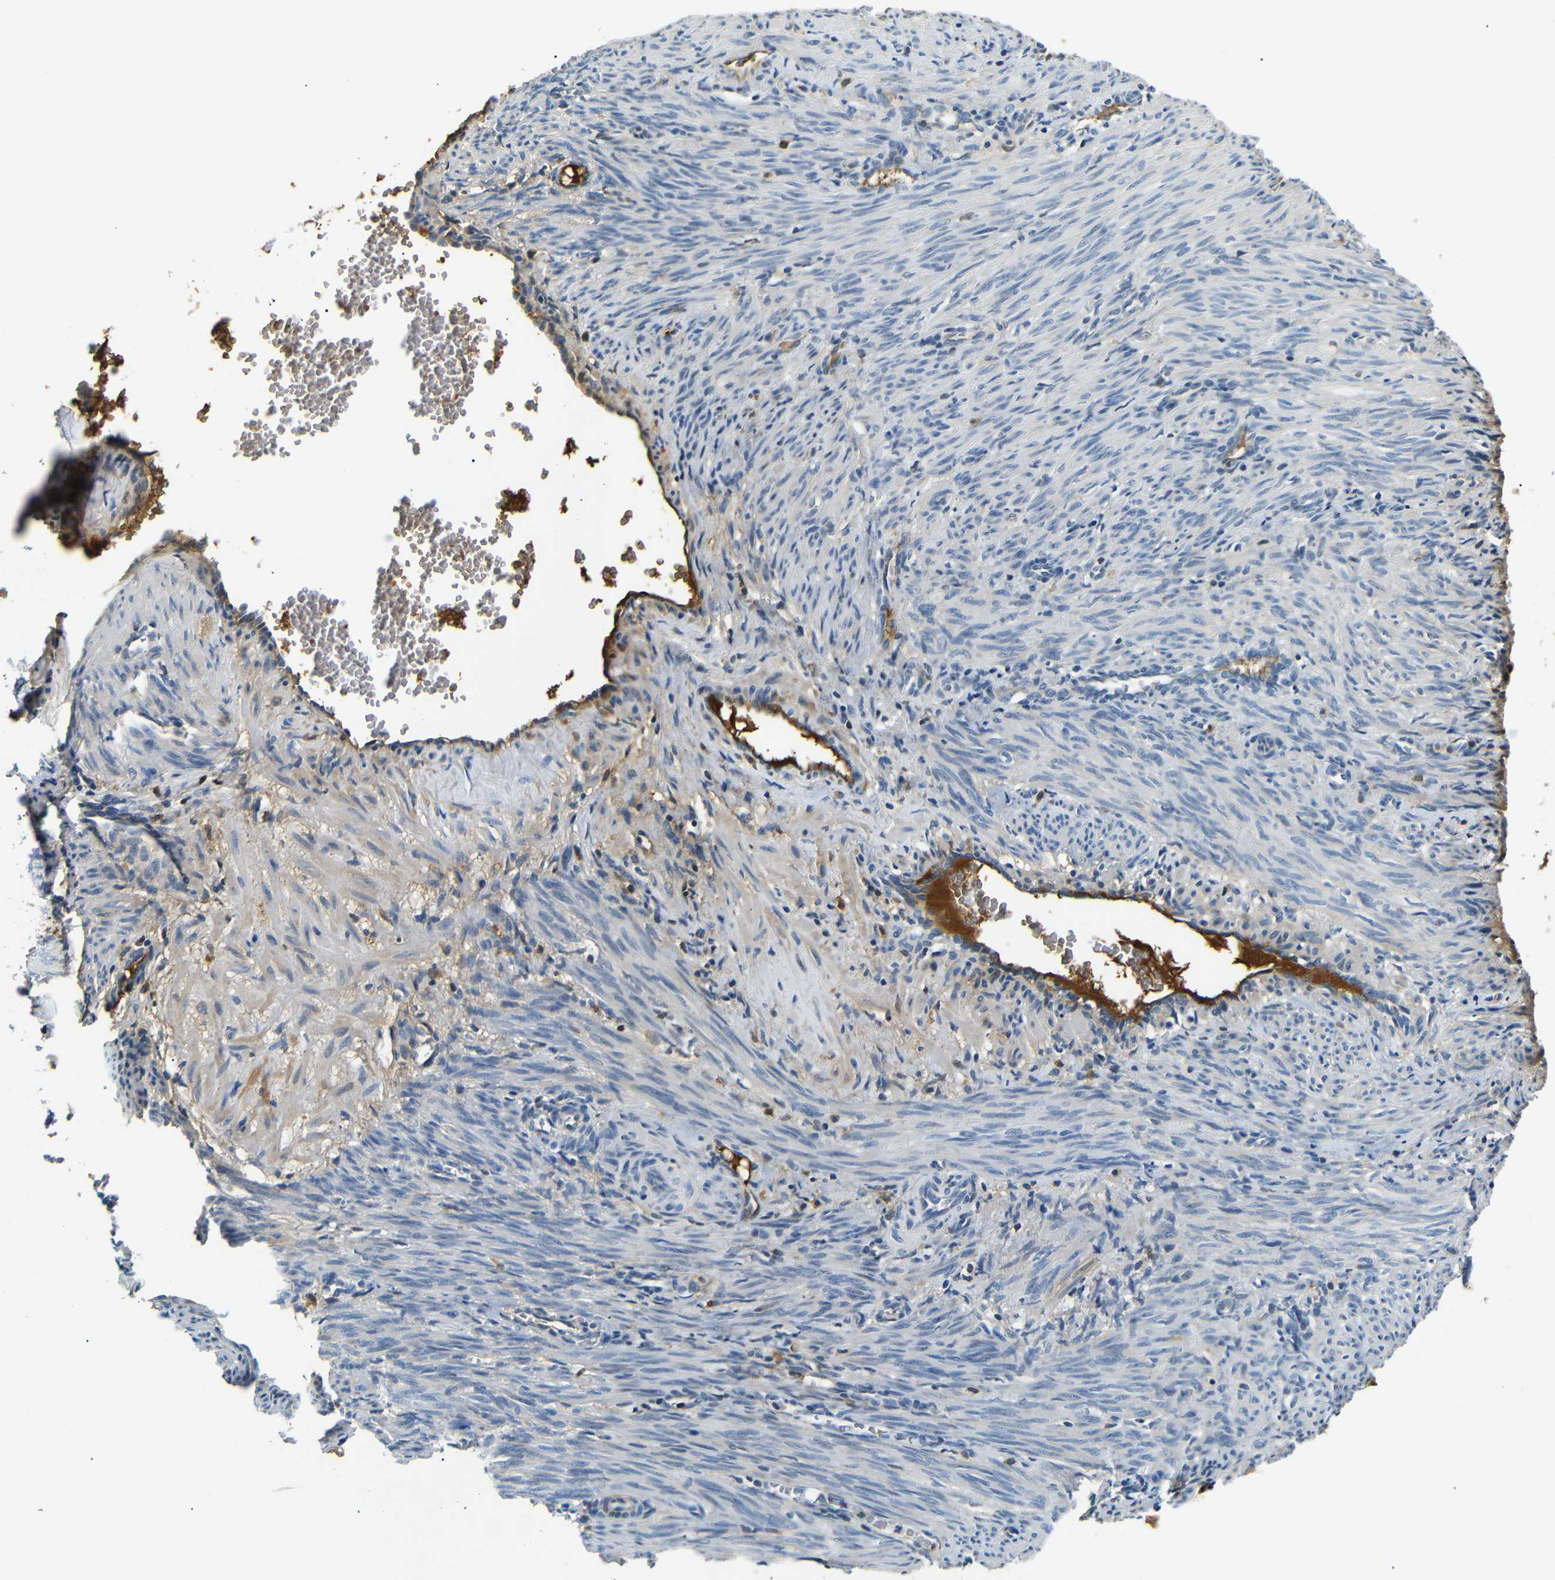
{"staining": {"intensity": "negative", "quantity": "none", "location": "none"}, "tissue": "smooth muscle", "cell_type": "Smooth muscle cells", "image_type": "normal", "snomed": [{"axis": "morphology", "description": "Normal tissue, NOS"}, {"axis": "topography", "description": "Endometrium"}], "caption": "An image of smooth muscle stained for a protein shows no brown staining in smooth muscle cells. Brightfield microscopy of IHC stained with DAB (3,3'-diaminobenzidine) (brown) and hematoxylin (blue), captured at high magnification.", "gene": "LHCGR", "patient": {"sex": "female", "age": 33}}